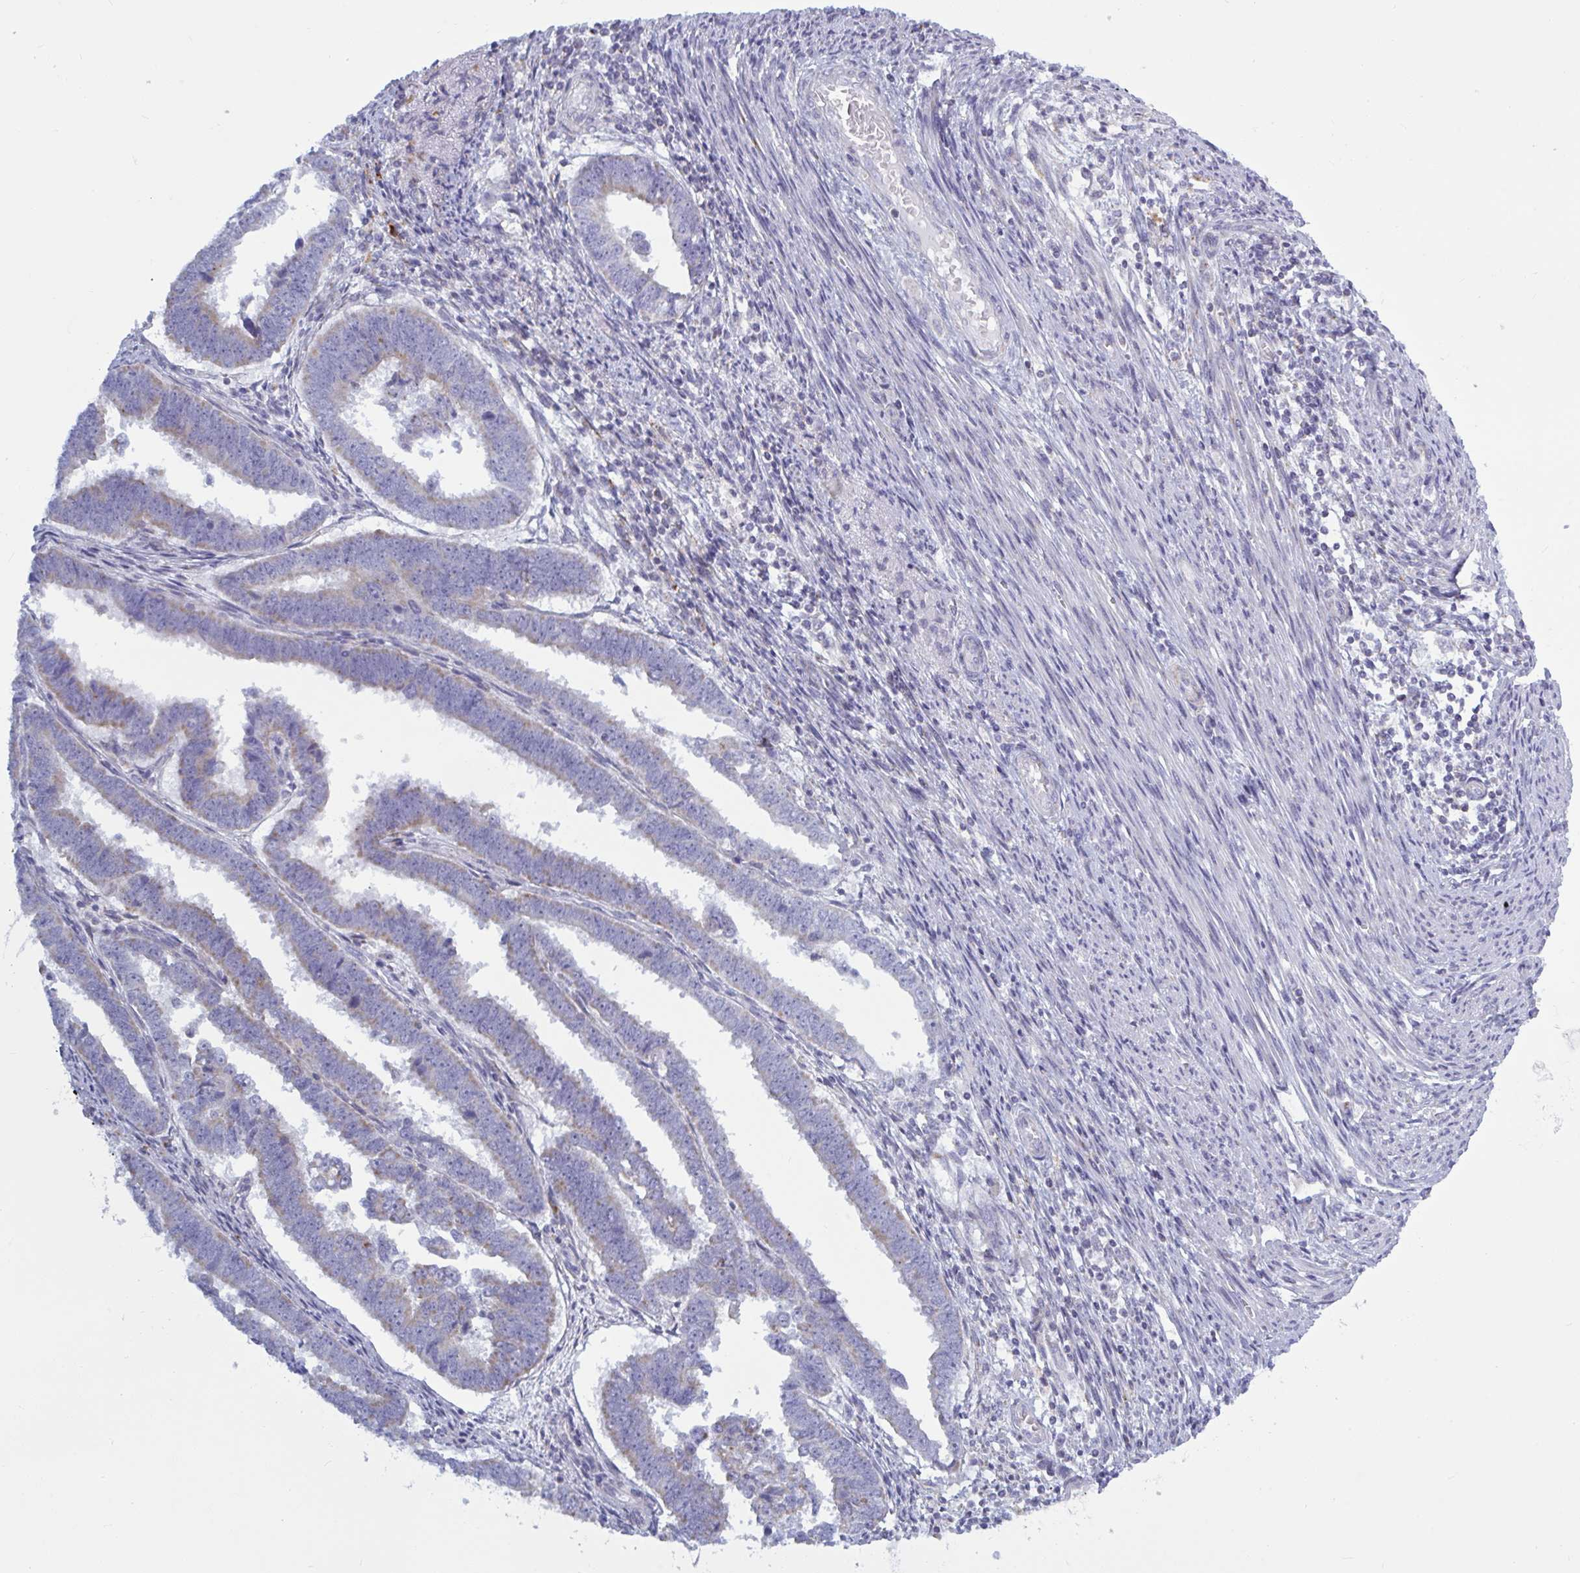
{"staining": {"intensity": "weak", "quantity": "25%-75%", "location": "cytoplasmic/membranous"}, "tissue": "endometrial cancer", "cell_type": "Tumor cells", "image_type": "cancer", "snomed": [{"axis": "morphology", "description": "Adenocarcinoma, NOS"}, {"axis": "topography", "description": "Endometrium"}], "caption": "Immunohistochemistry (IHC) of human adenocarcinoma (endometrial) shows low levels of weak cytoplasmic/membranous positivity in about 25%-75% of tumor cells.", "gene": "ATG9A", "patient": {"sex": "female", "age": 75}}